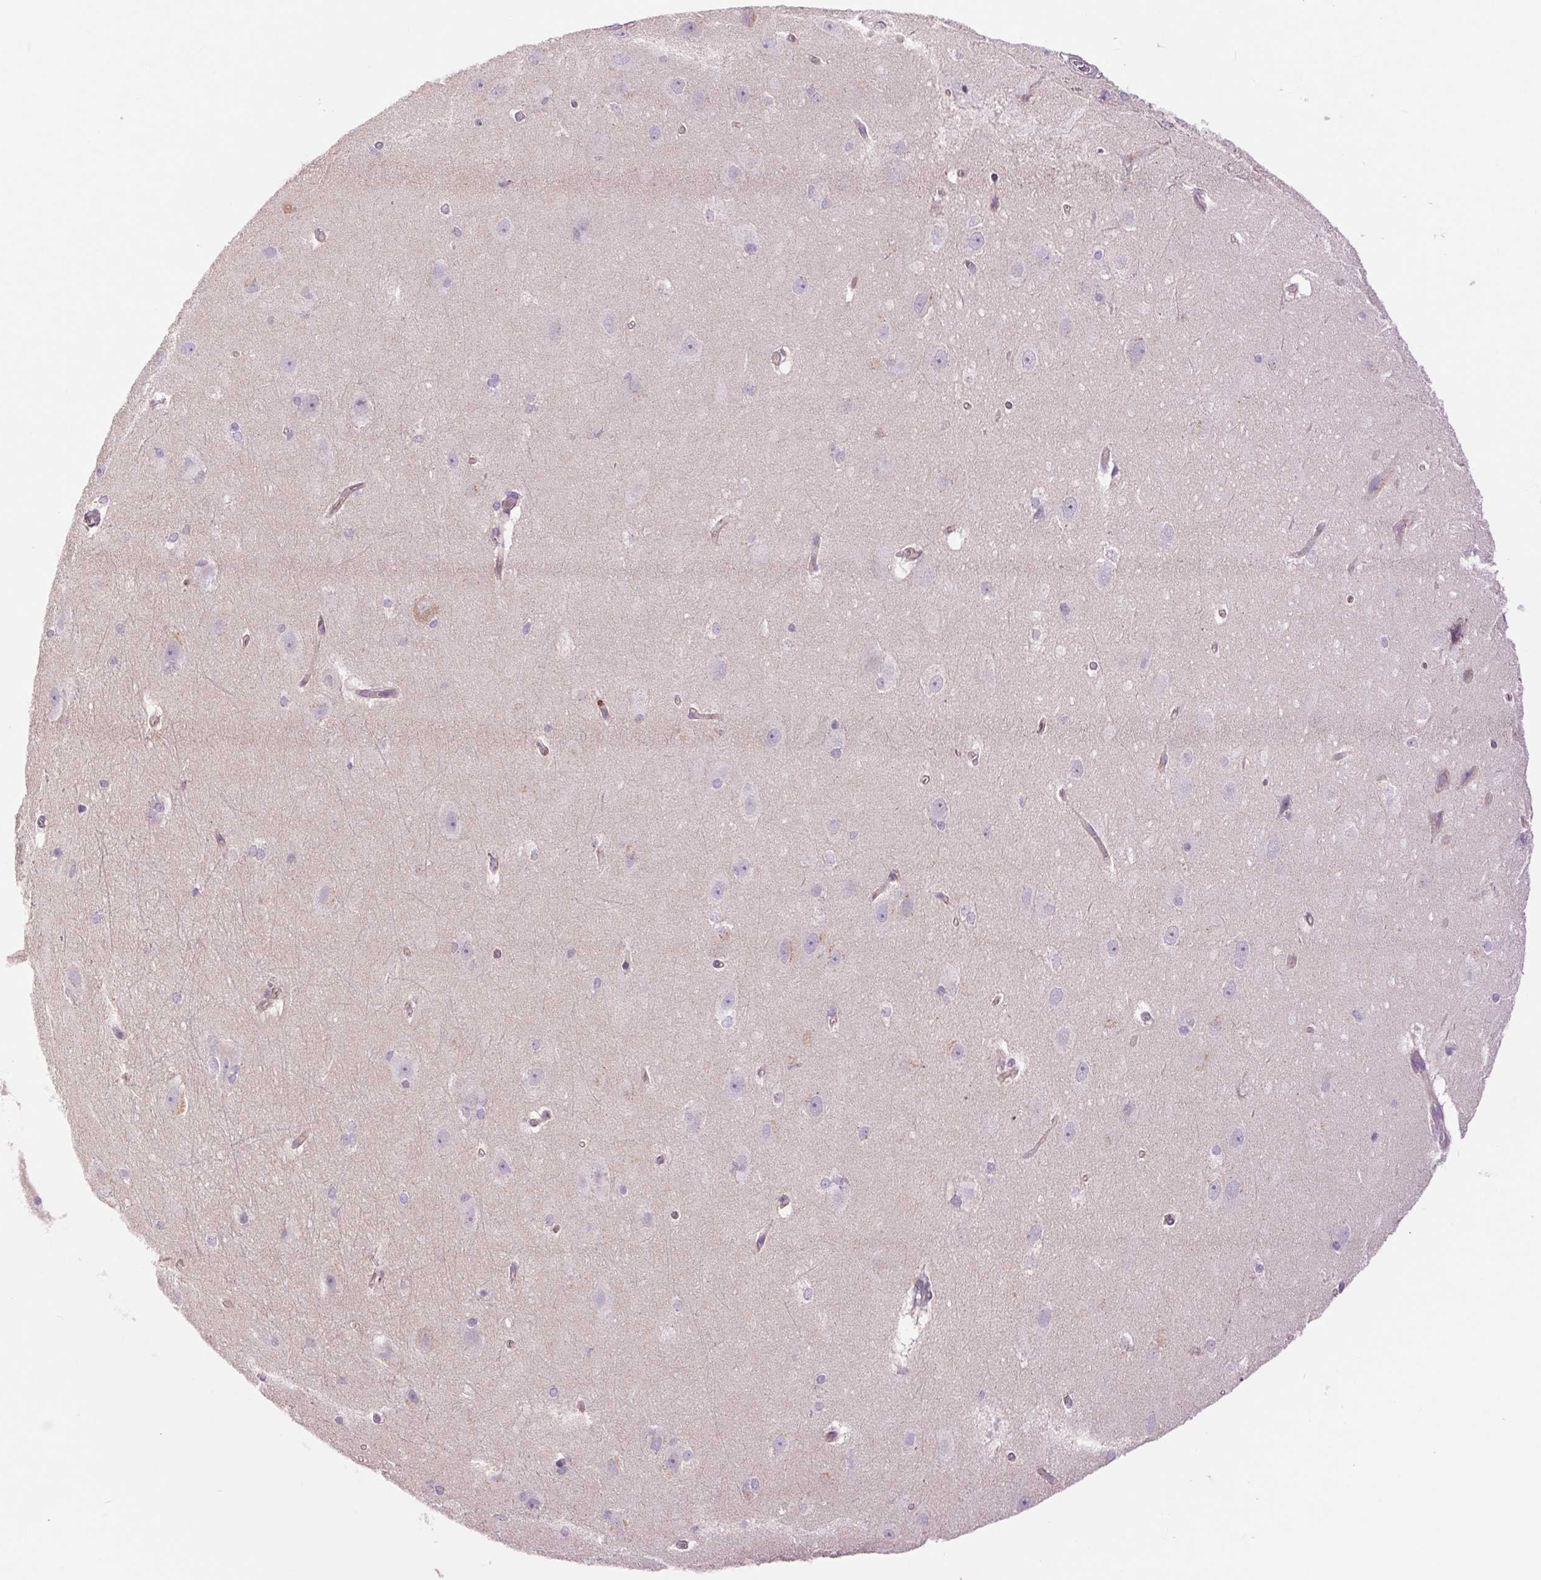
{"staining": {"intensity": "moderate", "quantity": "<25%", "location": "cytoplasmic/membranous"}, "tissue": "hippocampus", "cell_type": "Glial cells", "image_type": "normal", "snomed": [{"axis": "morphology", "description": "Normal tissue, NOS"}, {"axis": "topography", "description": "Cerebral cortex"}, {"axis": "topography", "description": "Hippocampus"}], "caption": "This micrograph shows benign hippocampus stained with immunohistochemistry to label a protein in brown. The cytoplasmic/membranous of glial cells show moderate positivity for the protein. Nuclei are counter-stained blue.", "gene": "CTNNA3", "patient": {"sex": "female", "age": 19}}